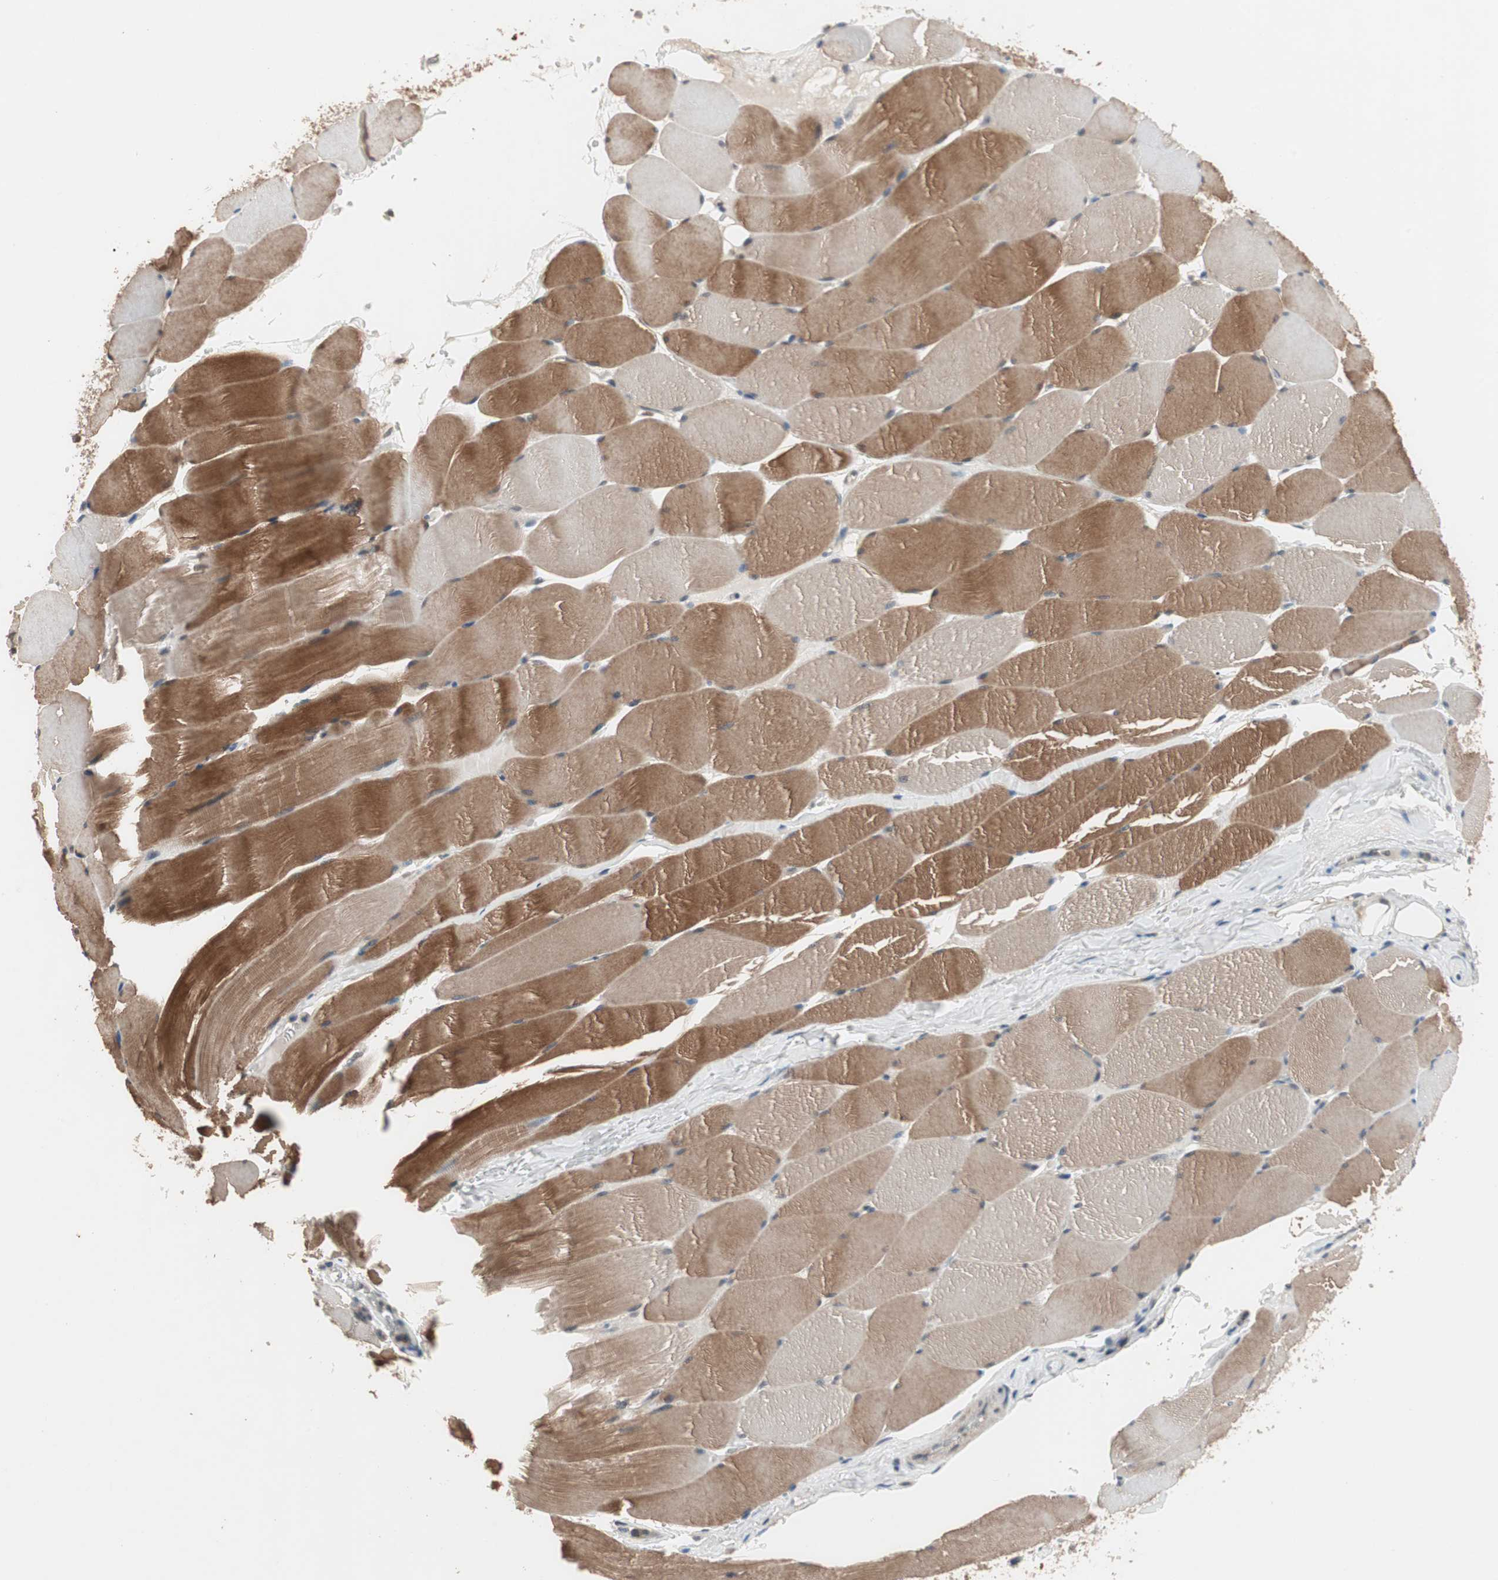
{"staining": {"intensity": "moderate", "quantity": ">75%", "location": "cytoplasmic/membranous"}, "tissue": "skeletal muscle", "cell_type": "Myocytes", "image_type": "normal", "snomed": [{"axis": "morphology", "description": "Normal tissue, NOS"}, {"axis": "topography", "description": "Skeletal muscle"}], "caption": "The histopathology image displays immunohistochemical staining of benign skeletal muscle. There is moderate cytoplasmic/membranous staining is present in about >75% of myocytes.", "gene": "GART", "patient": {"sex": "male", "age": 62}}